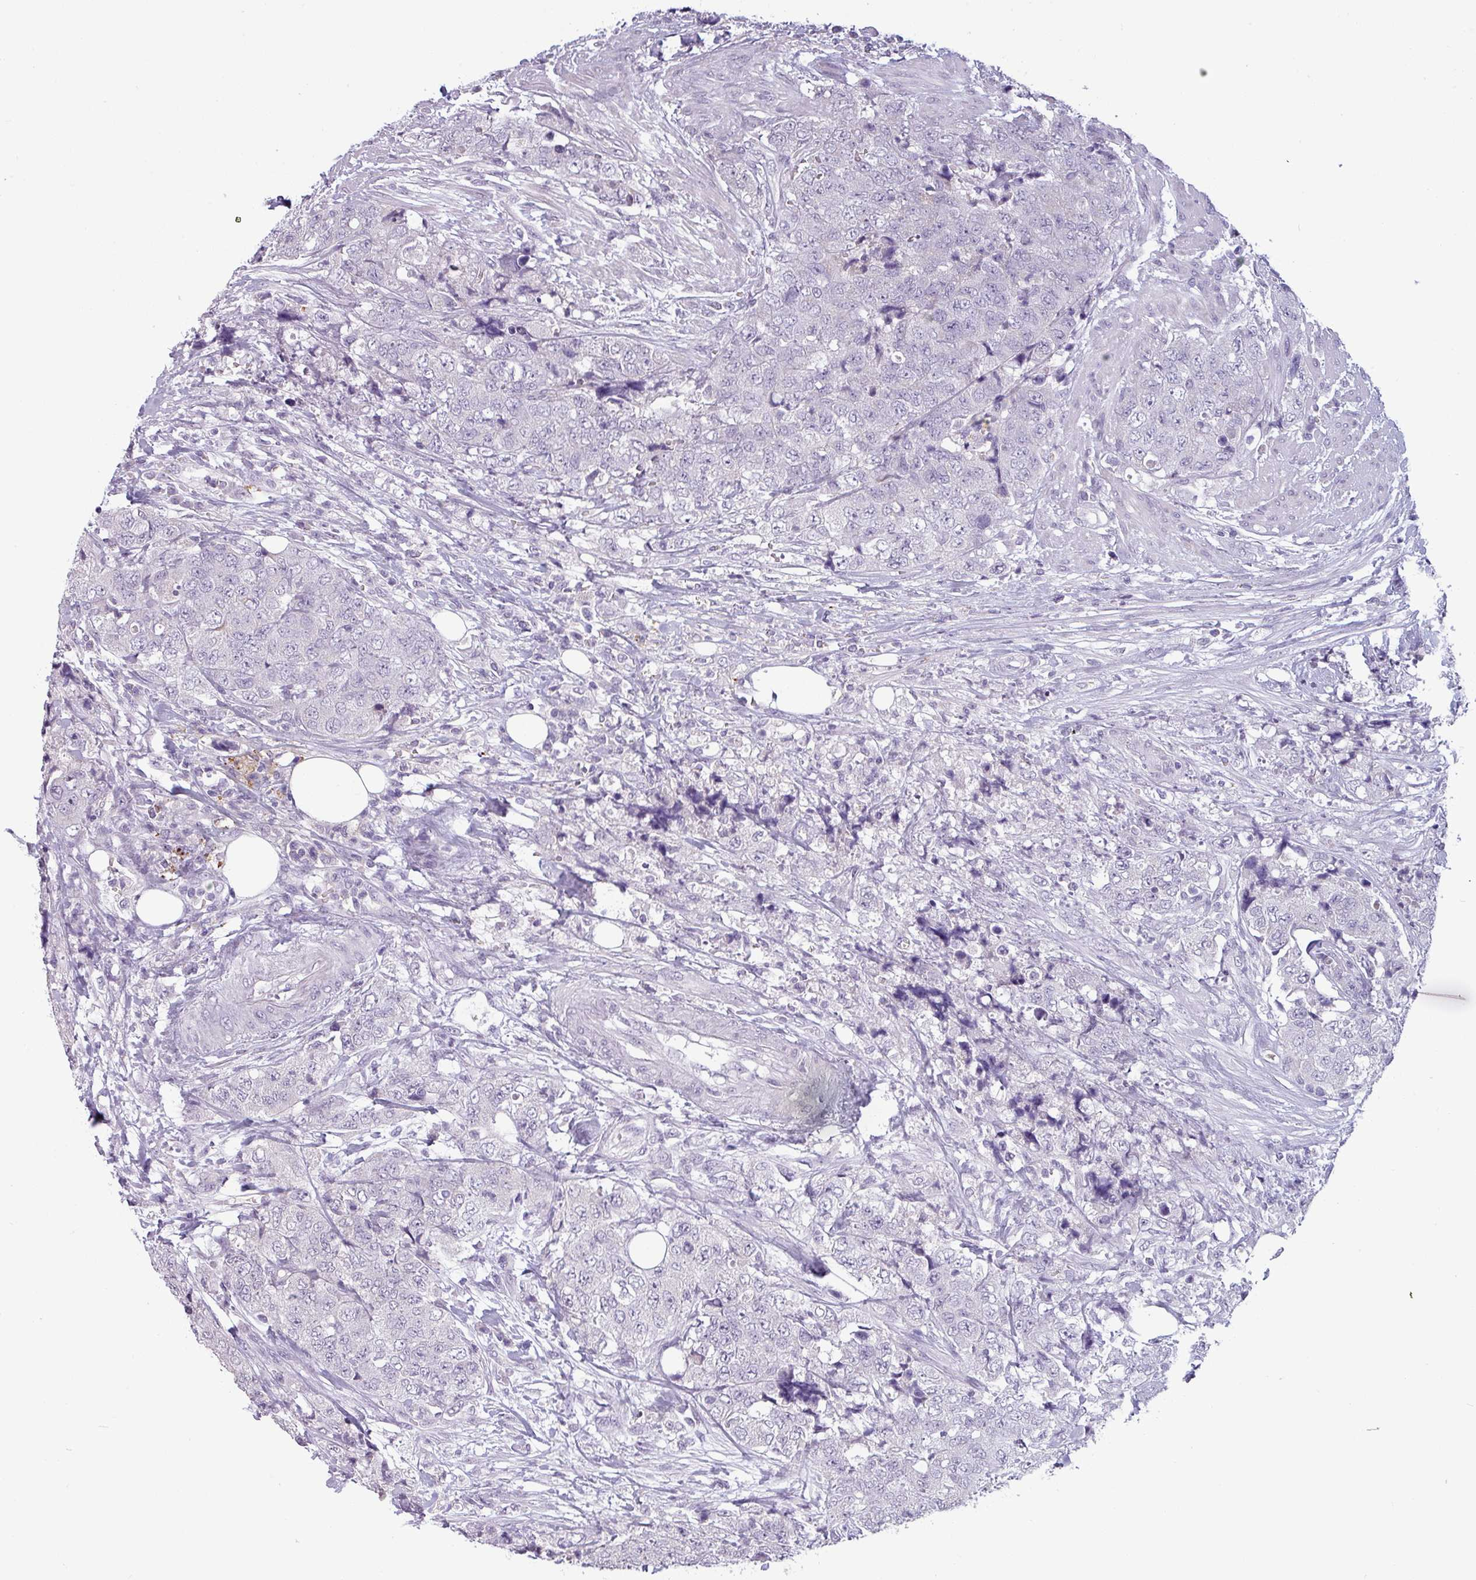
{"staining": {"intensity": "negative", "quantity": "none", "location": "none"}, "tissue": "urothelial cancer", "cell_type": "Tumor cells", "image_type": "cancer", "snomed": [{"axis": "morphology", "description": "Urothelial carcinoma, High grade"}, {"axis": "topography", "description": "Urinary bladder"}], "caption": "Photomicrograph shows no protein staining in tumor cells of urothelial carcinoma (high-grade) tissue. Brightfield microscopy of IHC stained with DAB (3,3'-diaminobenzidine) (brown) and hematoxylin (blue), captured at high magnification.", "gene": "SLC26A9", "patient": {"sex": "female", "age": 78}}